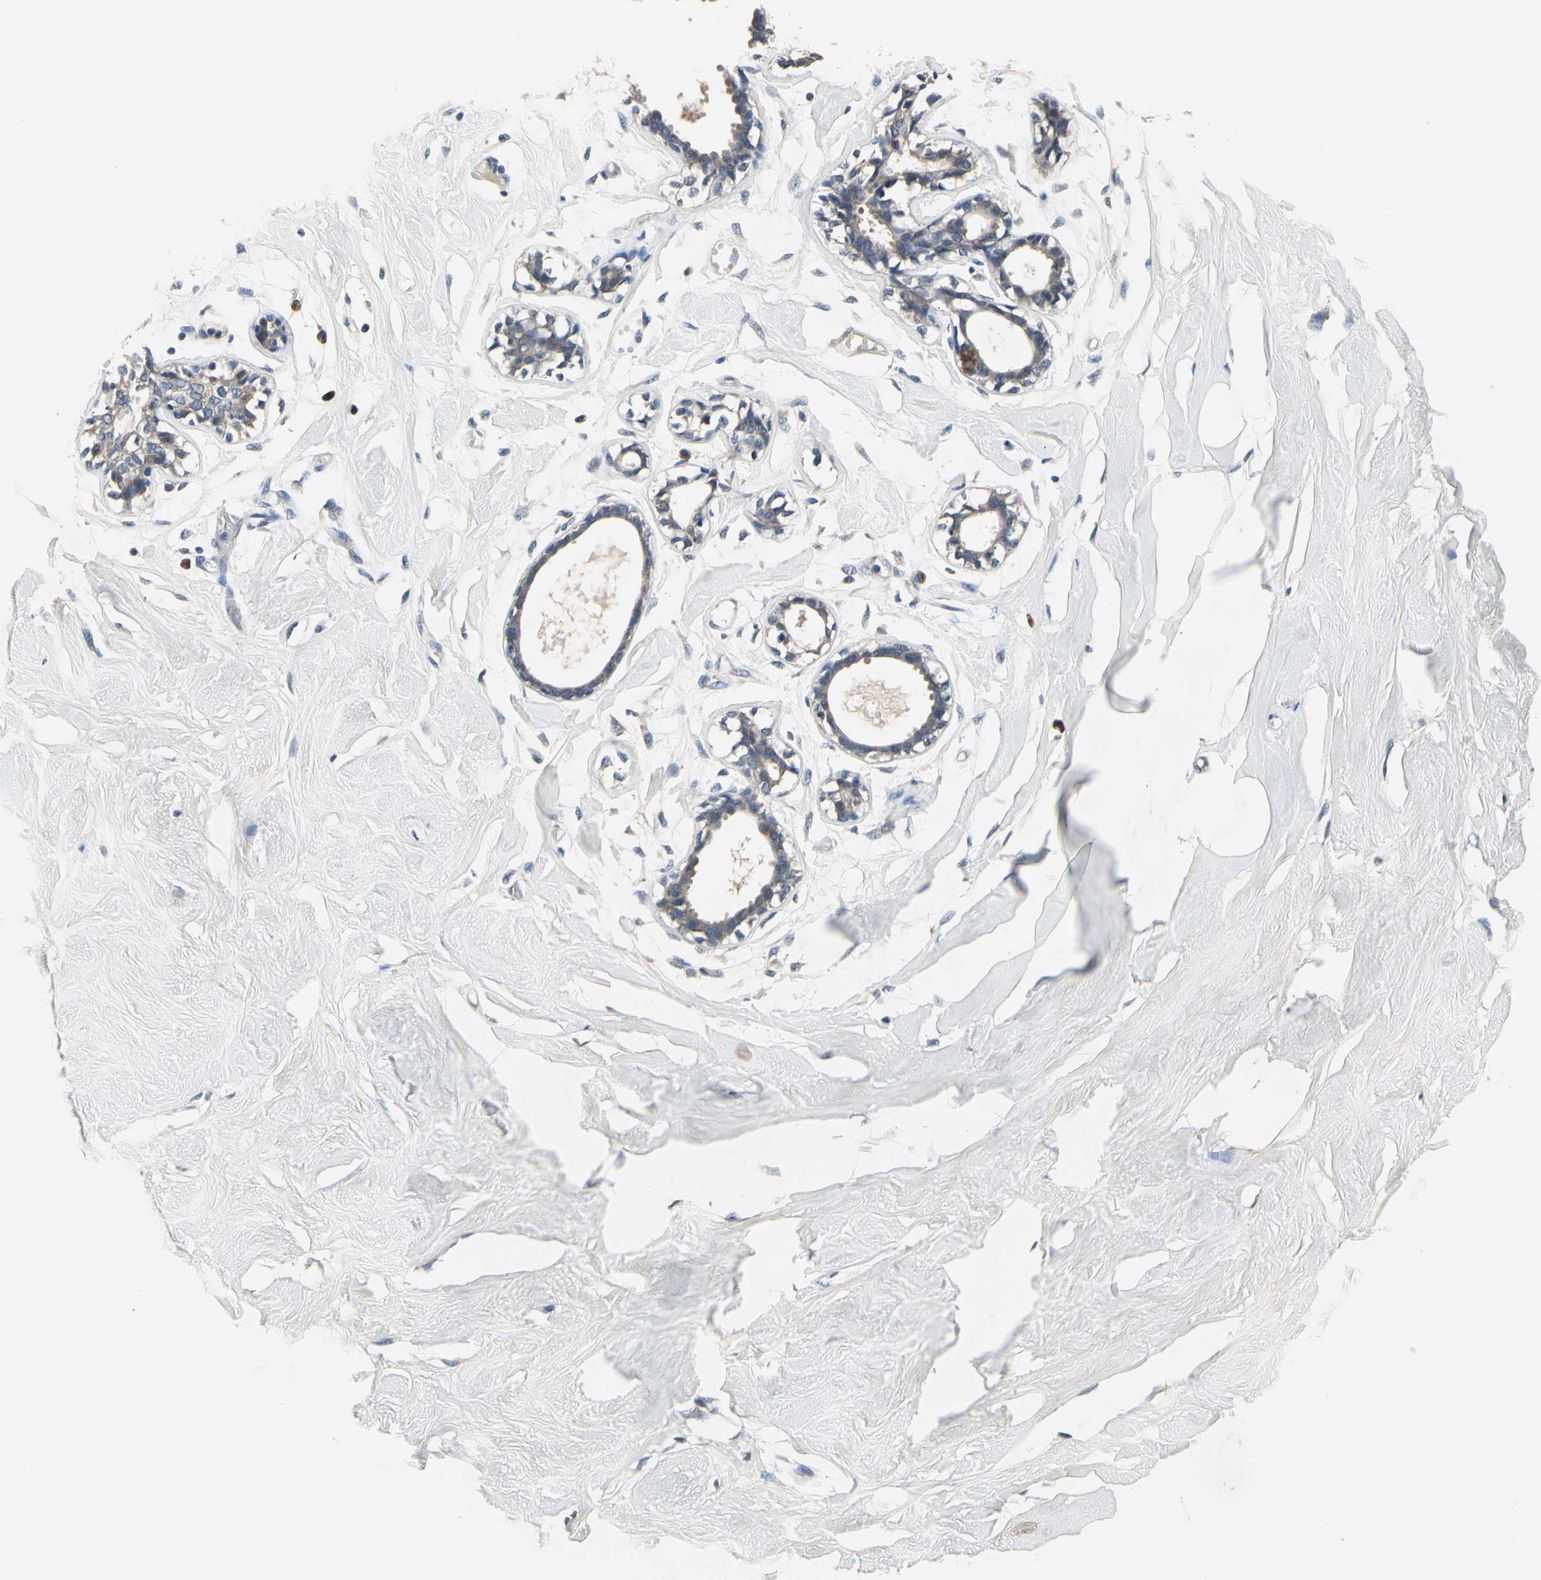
{"staining": {"intensity": "negative", "quantity": "none", "location": "none"}, "tissue": "breast", "cell_type": "Adipocytes", "image_type": "normal", "snomed": [{"axis": "morphology", "description": "Normal tissue, NOS"}, {"axis": "topography", "description": "Breast"}, {"axis": "topography", "description": "Soft tissue"}], "caption": "The micrograph shows no significant expression in adipocytes of breast. (DAB immunohistochemistry visualized using brightfield microscopy, high magnification).", "gene": "SELENOK", "patient": {"sex": "female", "age": 25}}